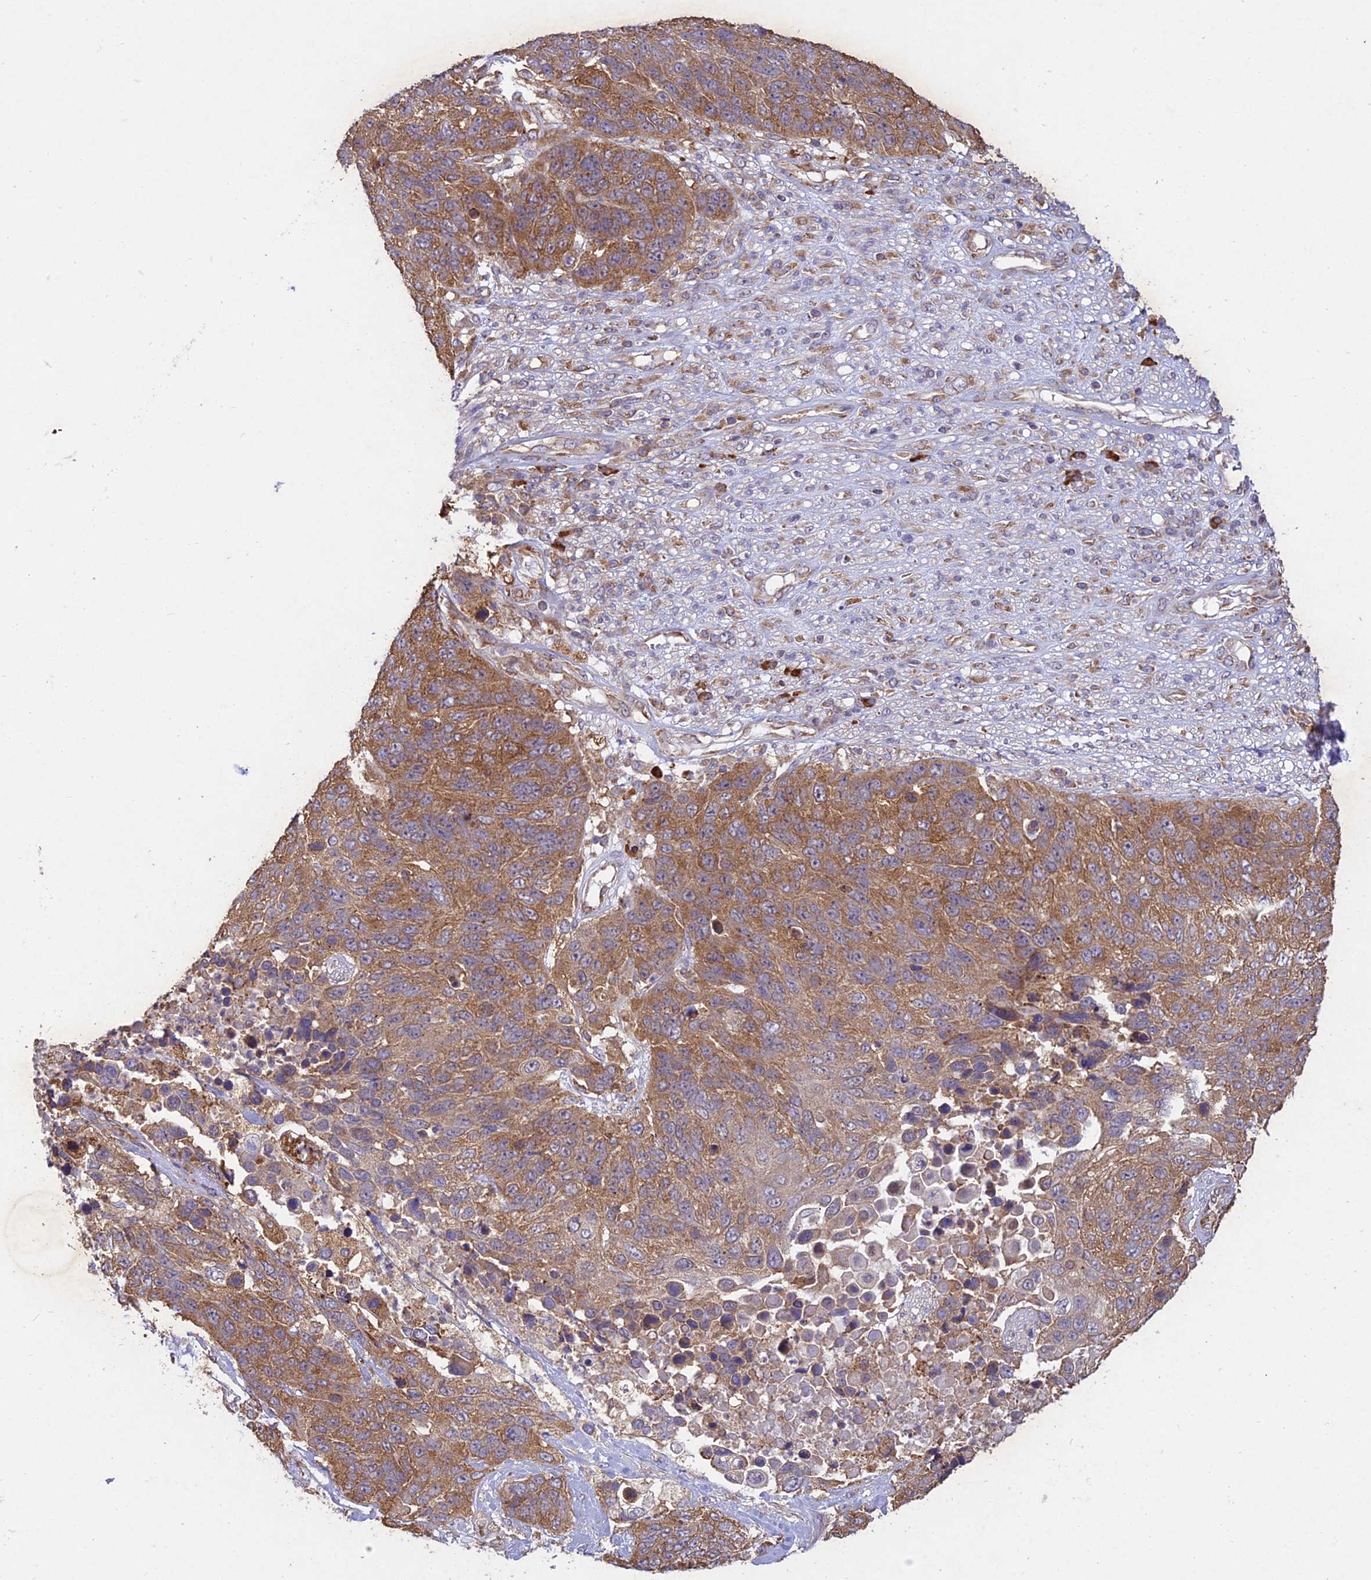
{"staining": {"intensity": "moderate", "quantity": ">75%", "location": "cytoplasmic/membranous"}, "tissue": "lung cancer", "cell_type": "Tumor cells", "image_type": "cancer", "snomed": [{"axis": "morphology", "description": "Normal tissue, NOS"}, {"axis": "morphology", "description": "Squamous cell carcinoma, NOS"}, {"axis": "topography", "description": "Lymph node"}, {"axis": "topography", "description": "Lung"}], "caption": "Moderate cytoplasmic/membranous protein expression is present in about >75% of tumor cells in lung cancer. Using DAB (brown) and hematoxylin (blue) stains, captured at high magnification using brightfield microscopy.", "gene": "NXNL2", "patient": {"sex": "male", "age": 66}}